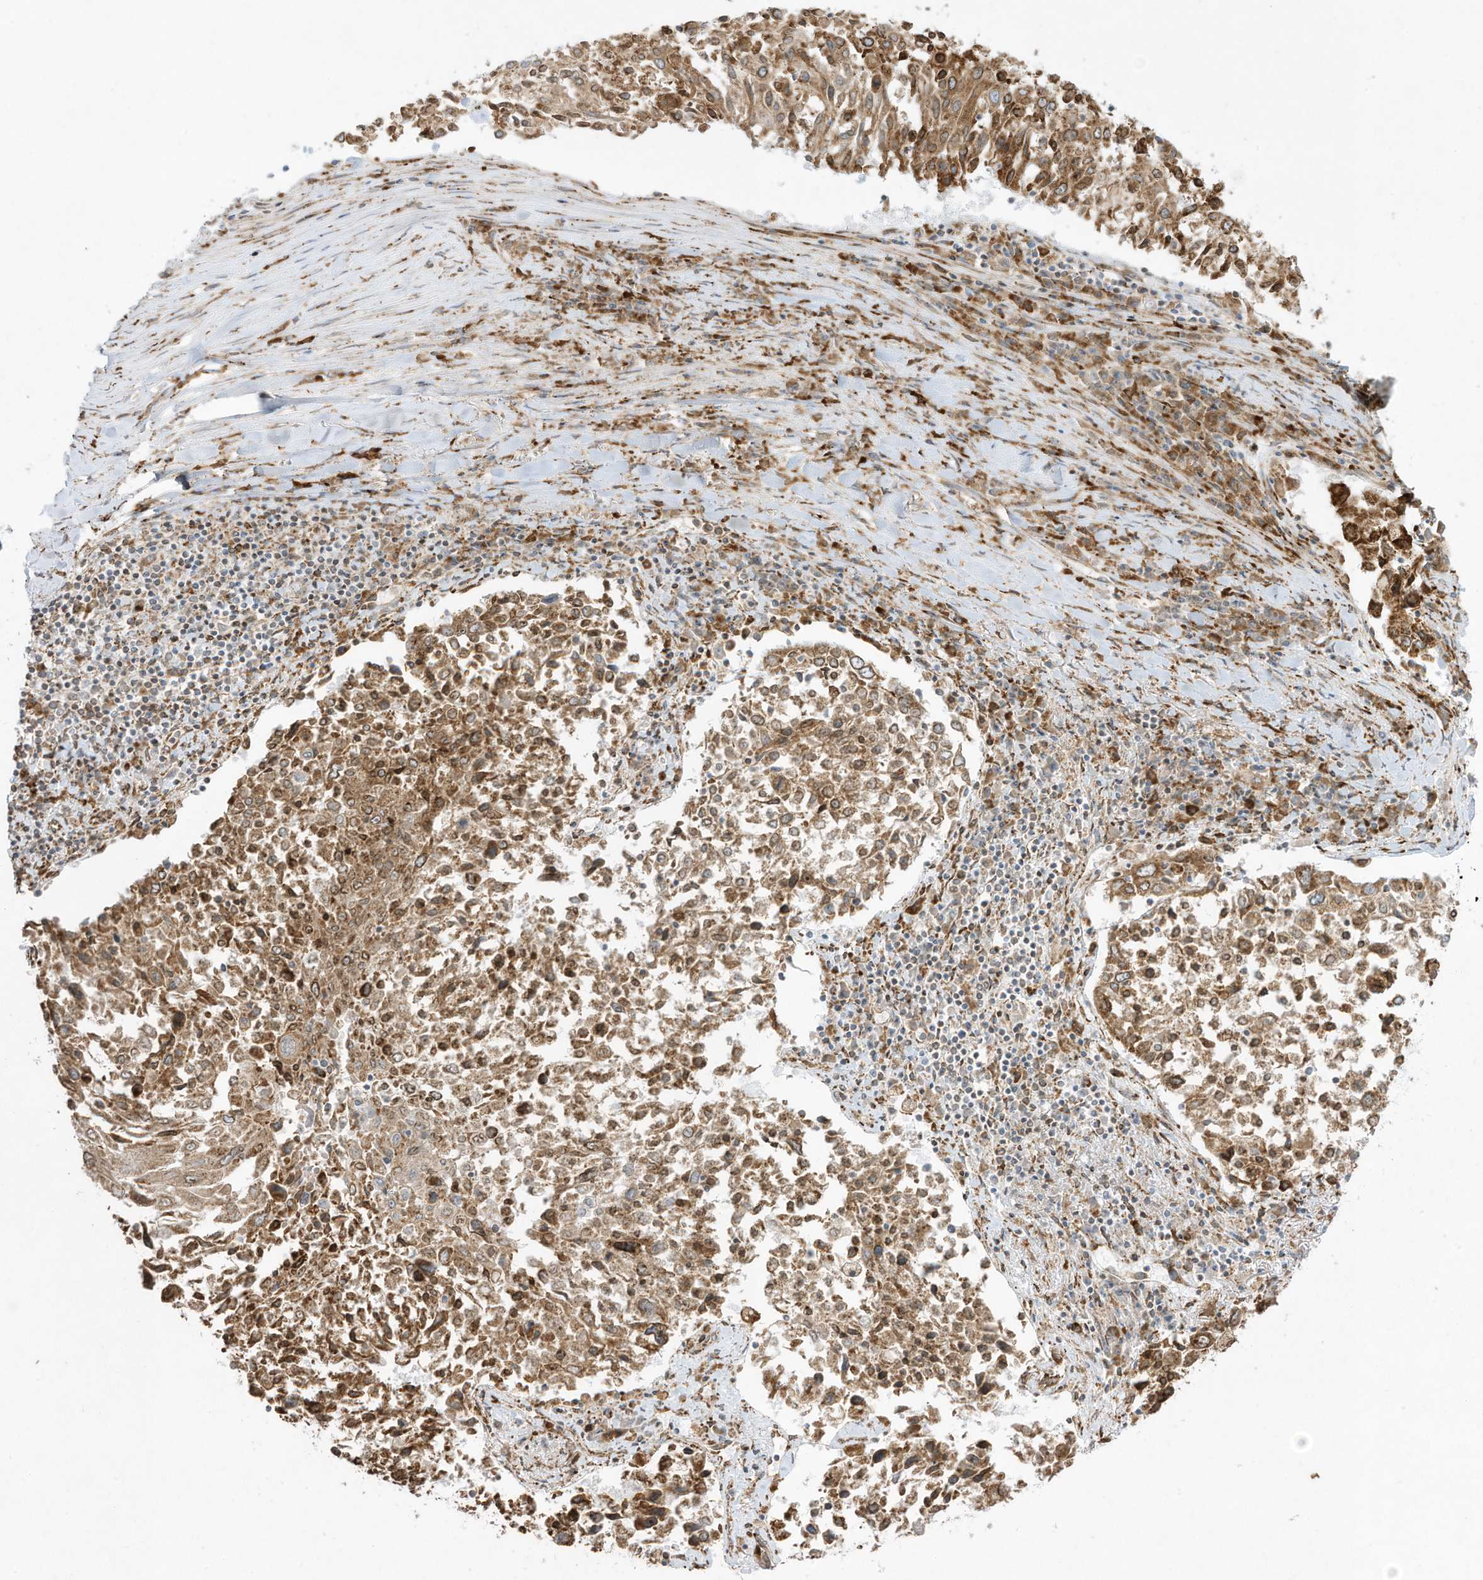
{"staining": {"intensity": "weak", "quantity": ">75%", "location": "cytoplasmic/membranous"}, "tissue": "lung cancer", "cell_type": "Tumor cells", "image_type": "cancer", "snomed": [{"axis": "morphology", "description": "Squamous cell carcinoma, NOS"}, {"axis": "topography", "description": "Lung"}], "caption": "A high-resolution micrograph shows immunohistochemistry (IHC) staining of lung cancer, which demonstrates weak cytoplasmic/membranous staining in about >75% of tumor cells.", "gene": "PTK6", "patient": {"sex": "male", "age": 65}}